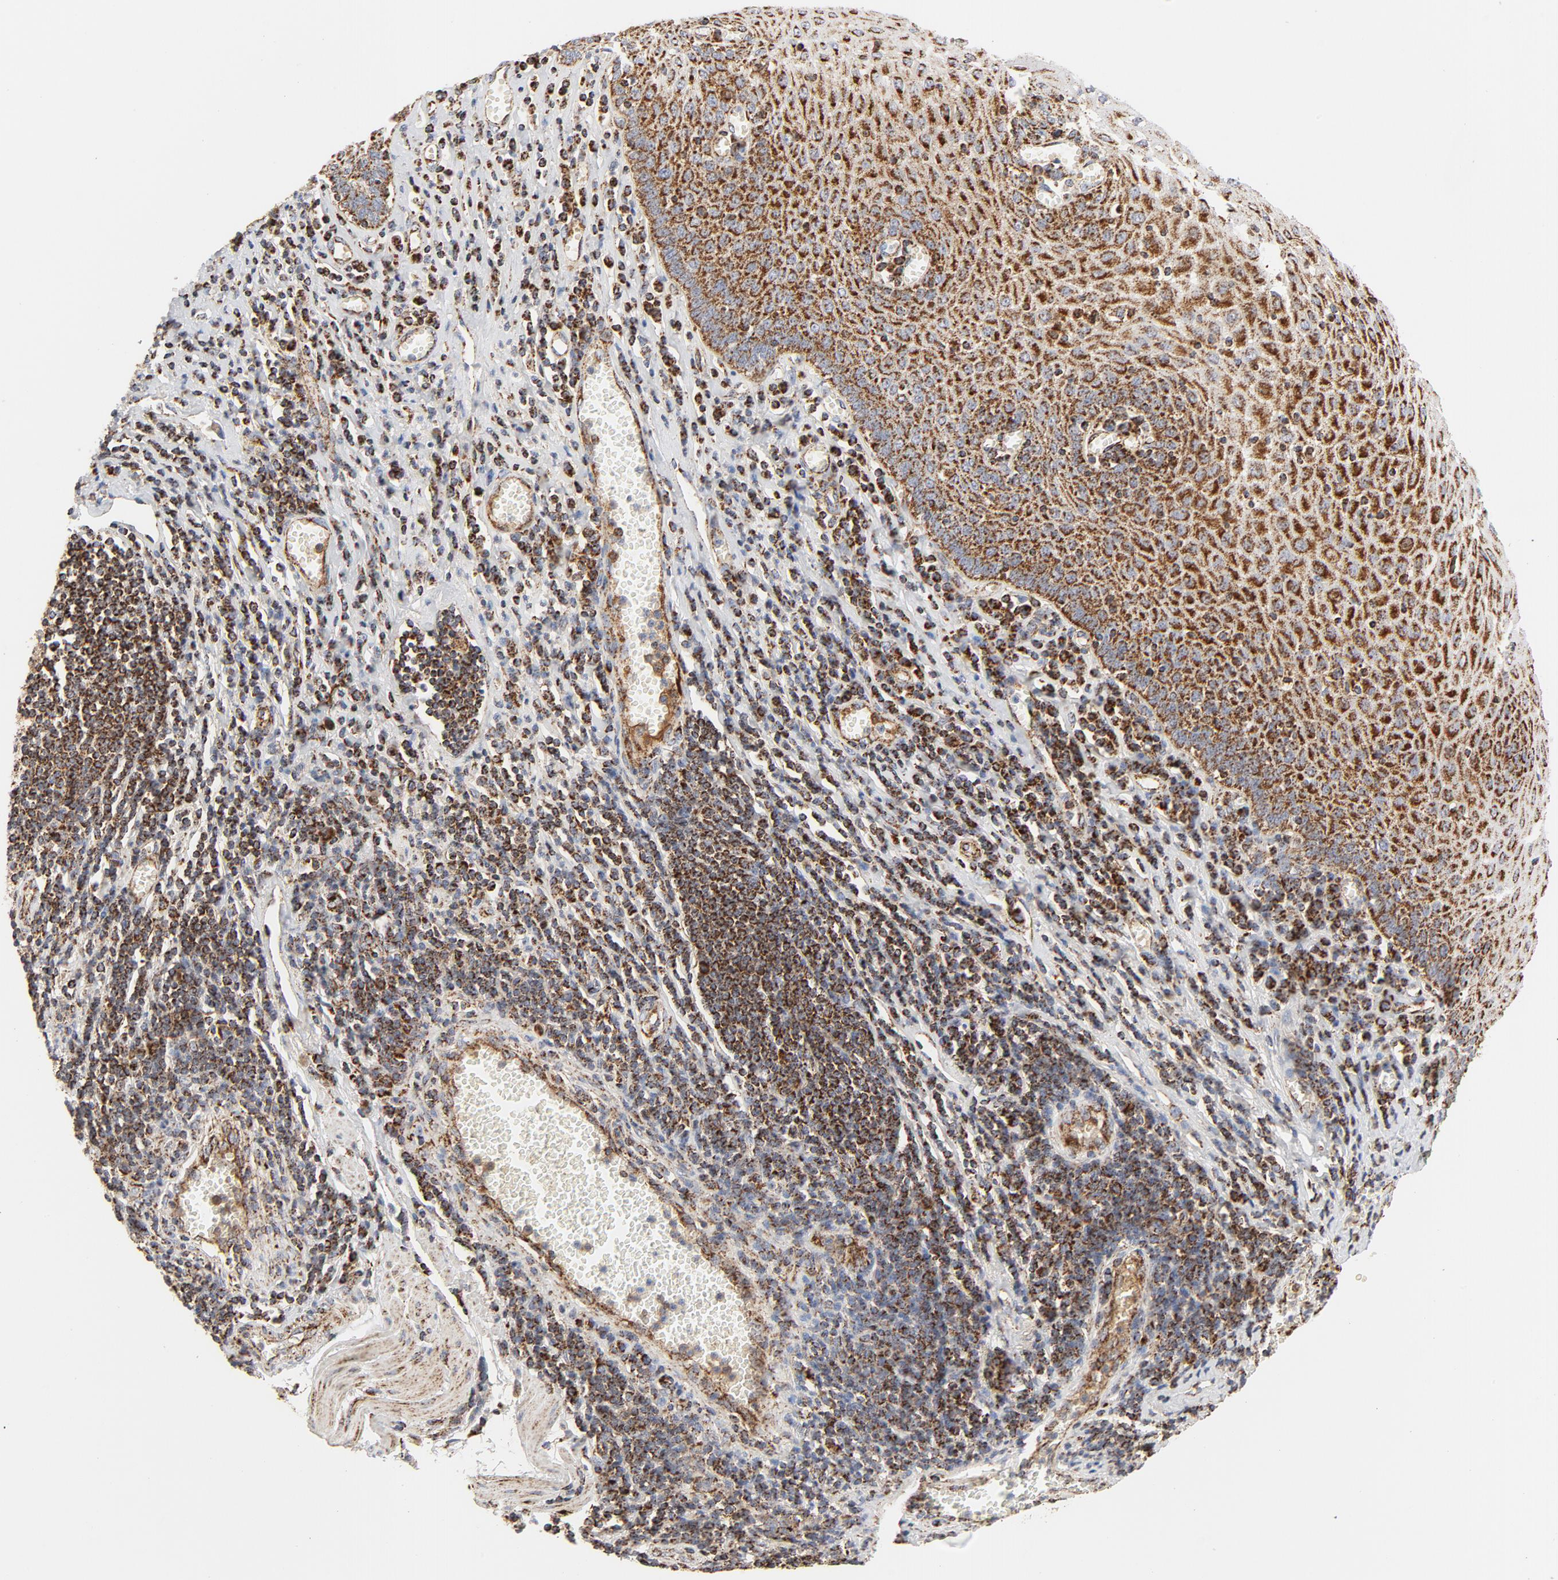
{"staining": {"intensity": "strong", "quantity": ">75%", "location": "cytoplasmic/membranous"}, "tissue": "esophagus", "cell_type": "Squamous epithelial cells", "image_type": "normal", "snomed": [{"axis": "morphology", "description": "Normal tissue, NOS"}, {"axis": "morphology", "description": "Squamous cell carcinoma, NOS"}, {"axis": "topography", "description": "Esophagus"}], "caption": "An immunohistochemistry micrograph of benign tissue is shown. Protein staining in brown labels strong cytoplasmic/membranous positivity in esophagus within squamous epithelial cells. Nuclei are stained in blue.", "gene": "PCNX4", "patient": {"sex": "male", "age": 65}}